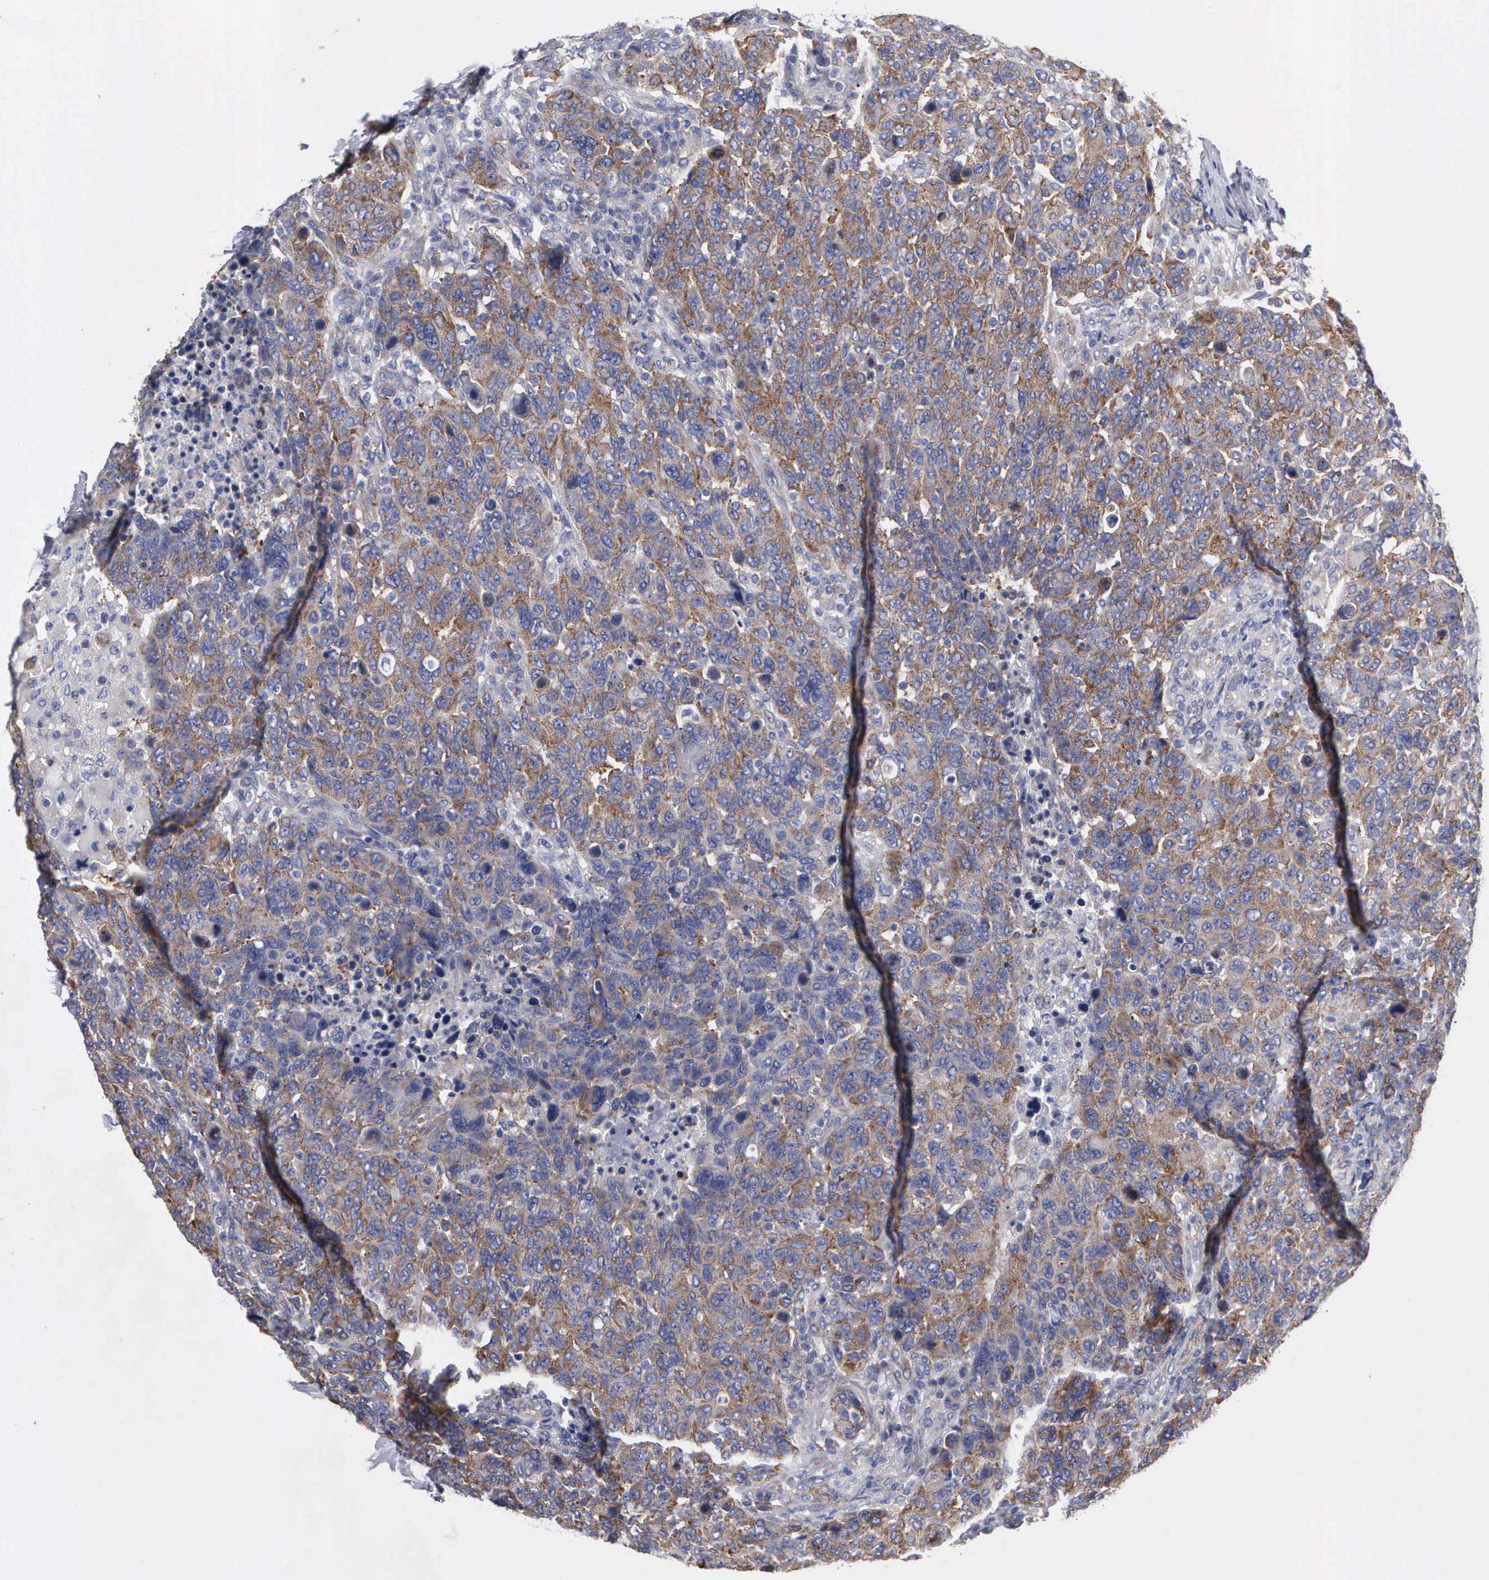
{"staining": {"intensity": "moderate", "quantity": "25%-75%", "location": "cytoplasmic/membranous"}, "tissue": "breast cancer", "cell_type": "Tumor cells", "image_type": "cancer", "snomed": [{"axis": "morphology", "description": "Duct carcinoma"}, {"axis": "topography", "description": "Breast"}], "caption": "Breast intraductal carcinoma was stained to show a protein in brown. There is medium levels of moderate cytoplasmic/membranous staining in about 25%-75% of tumor cells. Using DAB (3,3'-diaminobenzidine) (brown) and hematoxylin (blue) stains, captured at high magnification using brightfield microscopy.", "gene": "TXLNG", "patient": {"sex": "female", "age": 37}}